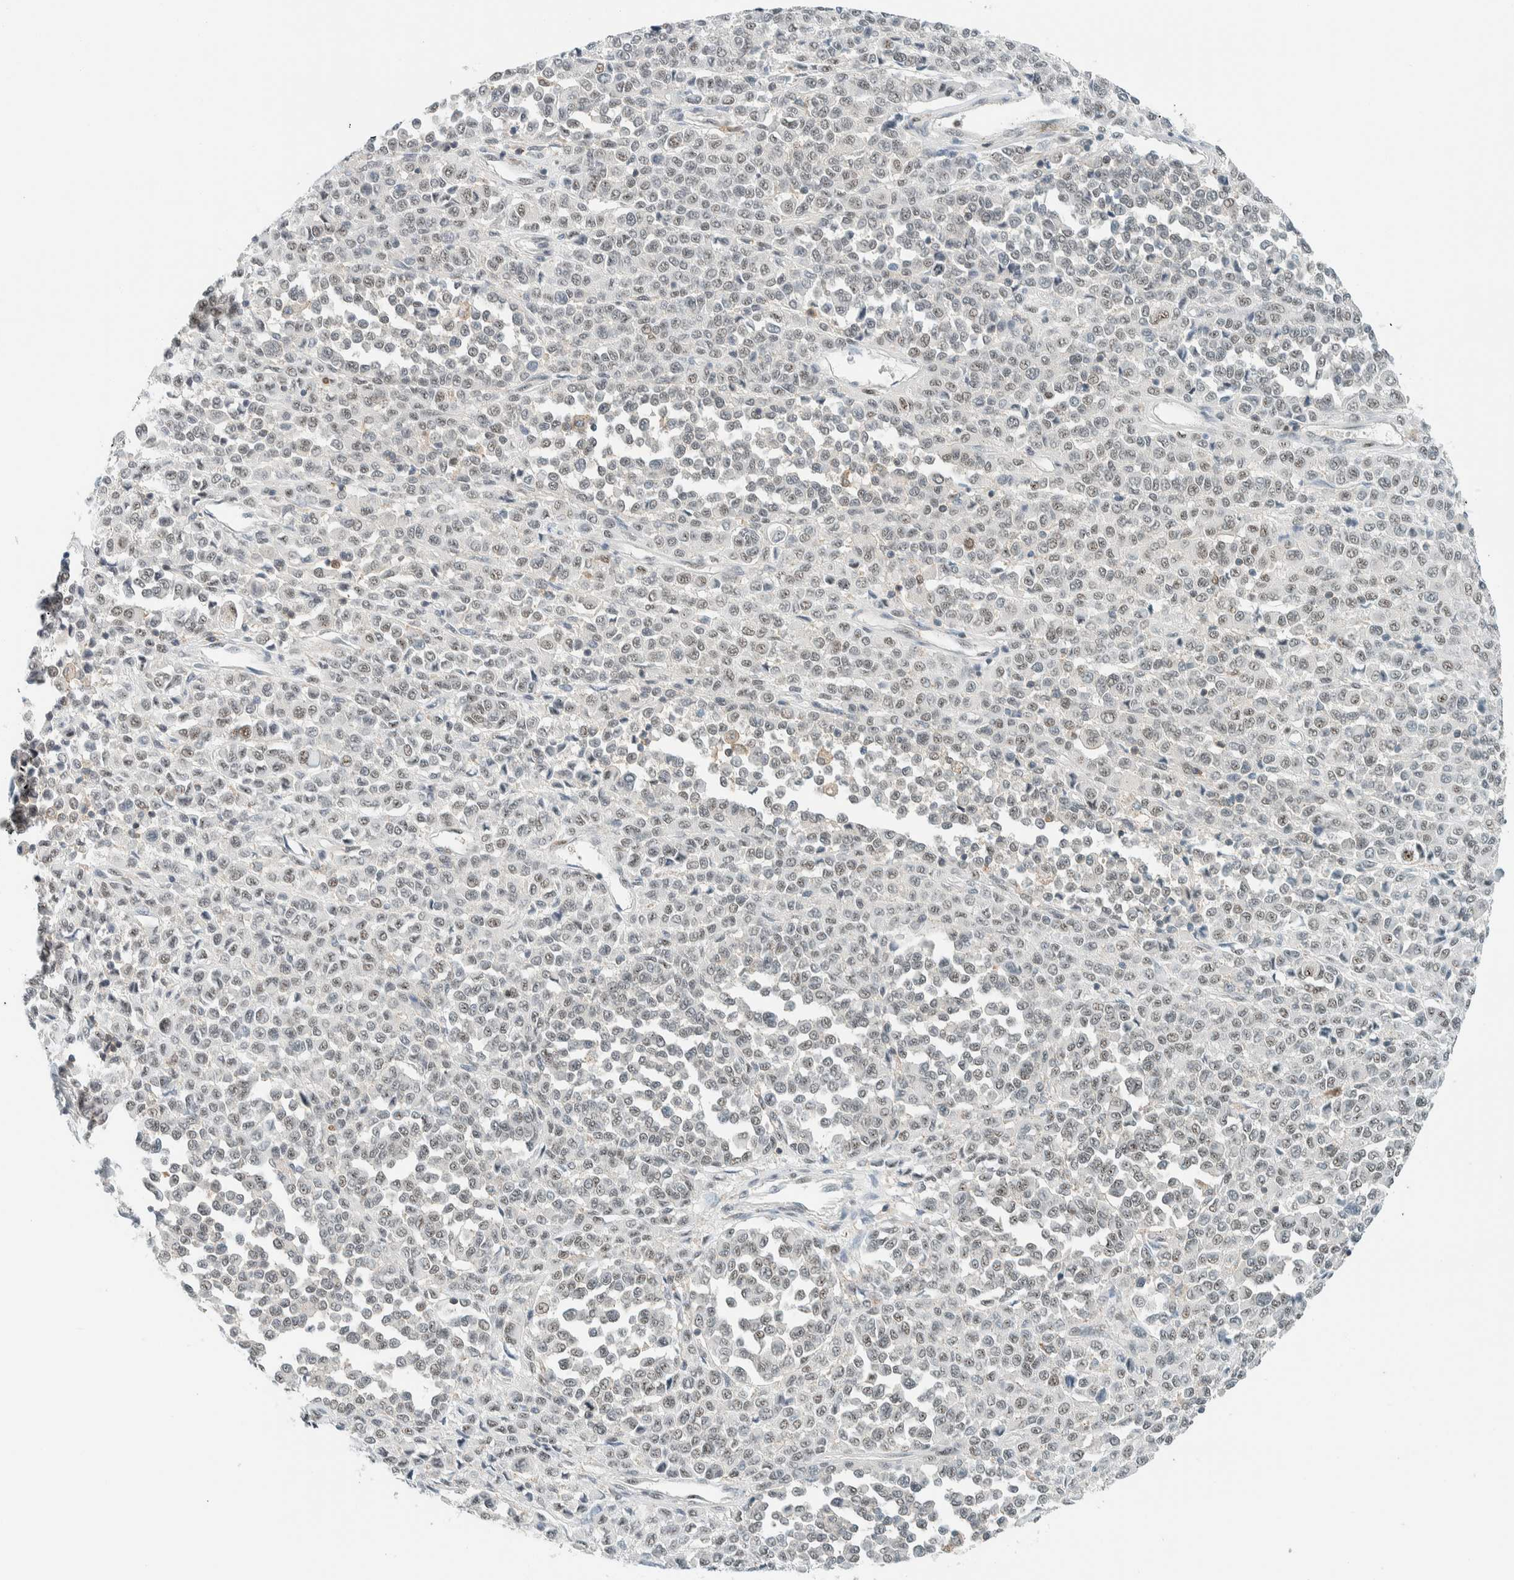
{"staining": {"intensity": "moderate", "quantity": "25%-75%", "location": "nuclear"}, "tissue": "melanoma", "cell_type": "Tumor cells", "image_type": "cancer", "snomed": [{"axis": "morphology", "description": "Malignant melanoma, Metastatic site"}, {"axis": "topography", "description": "Pancreas"}], "caption": "Immunohistochemistry (IHC) of melanoma displays medium levels of moderate nuclear positivity in approximately 25%-75% of tumor cells. (Stains: DAB (3,3'-diaminobenzidine) in brown, nuclei in blue, Microscopy: brightfield microscopy at high magnification).", "gene": "CYSRT1", "patient": {"sex": "female", "age": 30}}